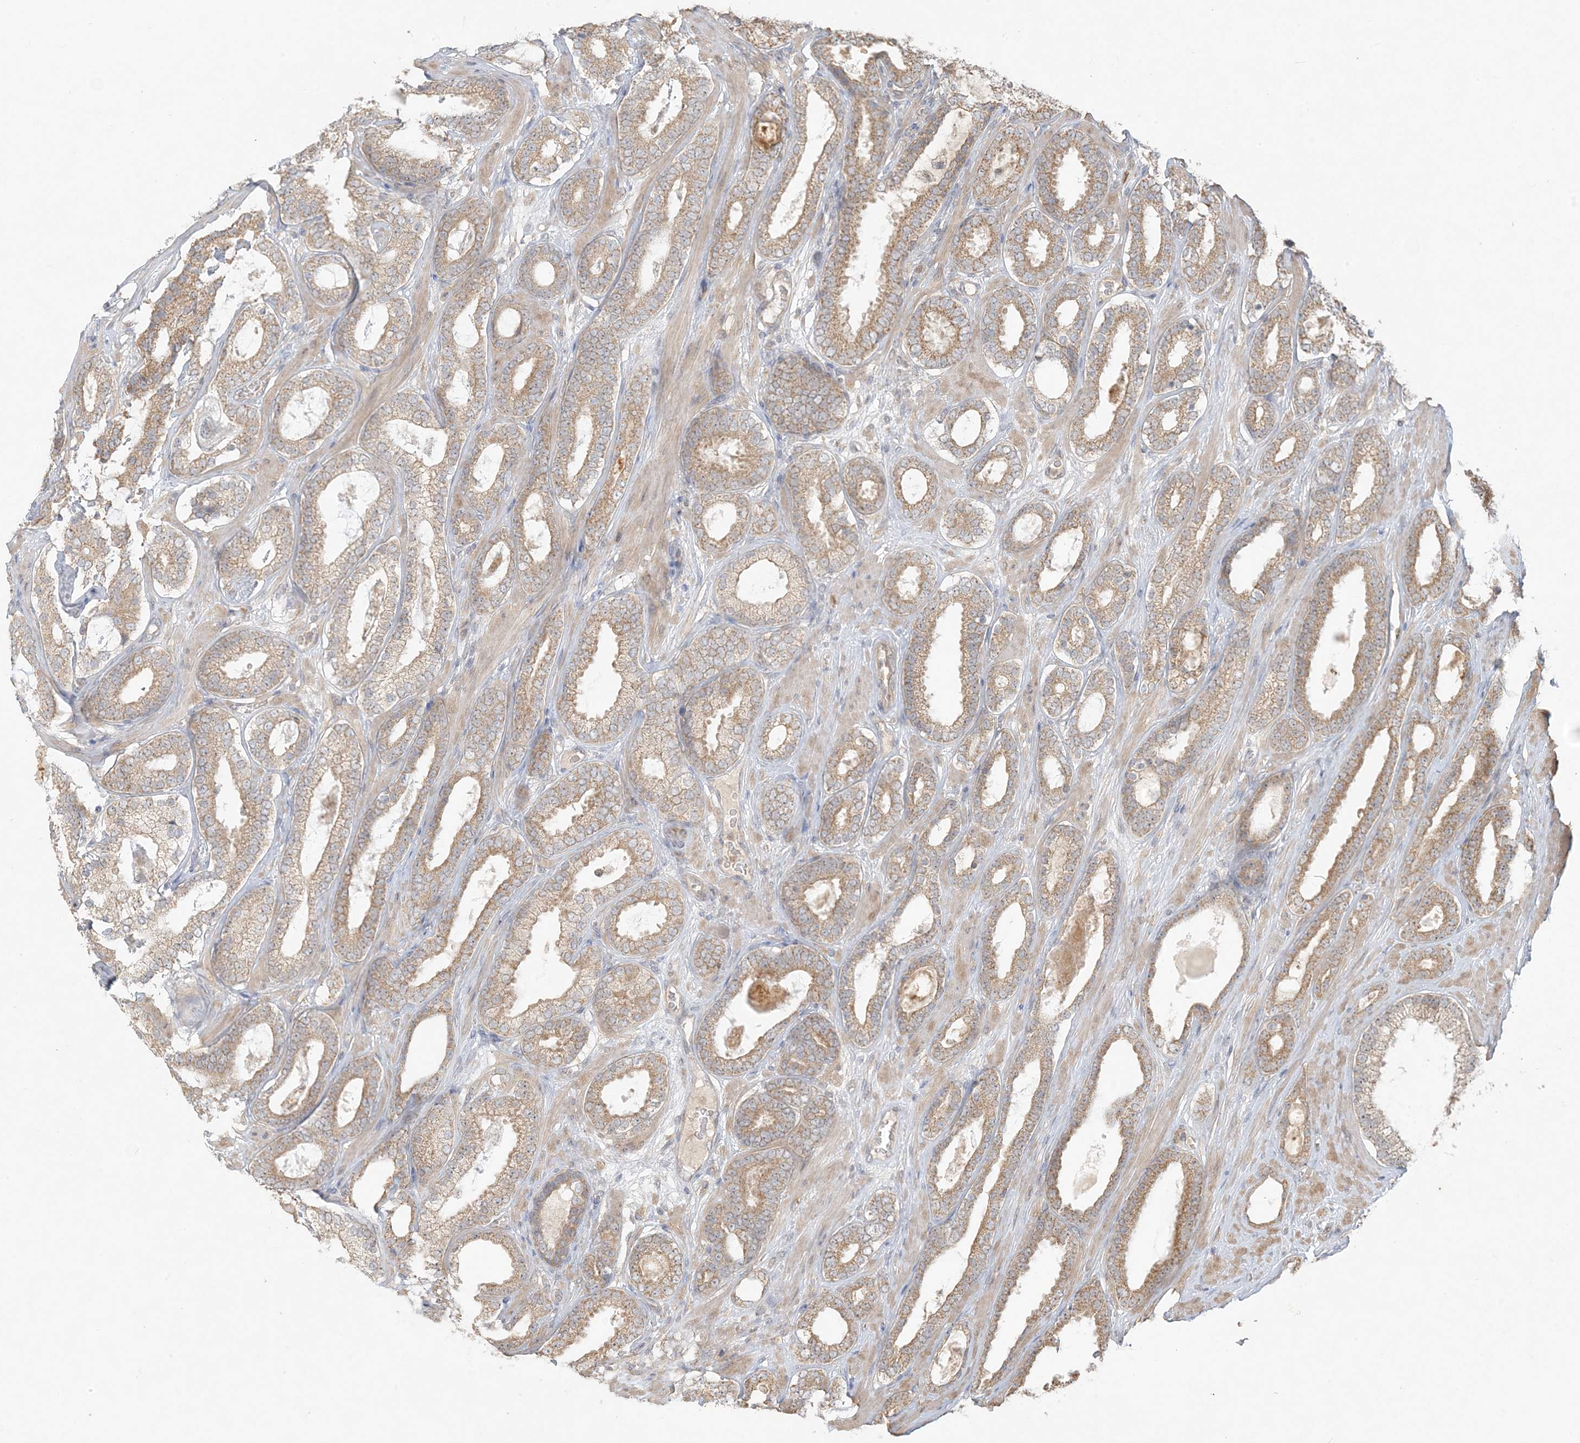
{"staining": {"intensity": "moderate", "quantity": ">75%", "location": "cytoplasmic/membranous"}, "tissue": "prostate cancer", "cell_type": "Tumor cells", "image_type": "cancer", "snomed": [{"axis": "morphology", "description": "Adenocarcinoma, High grade"}, {"axis": "topography", "description": "Prostate"}], "caption": "This is an image of IHC staining of prostate cancer (adenocarcinoma (high-grade)), which shows moderate staining in the cytoplasmic/membranous of tumor cells.", "gene": "MCOLN1", "patient": {"sex": "male", "age": 60}}